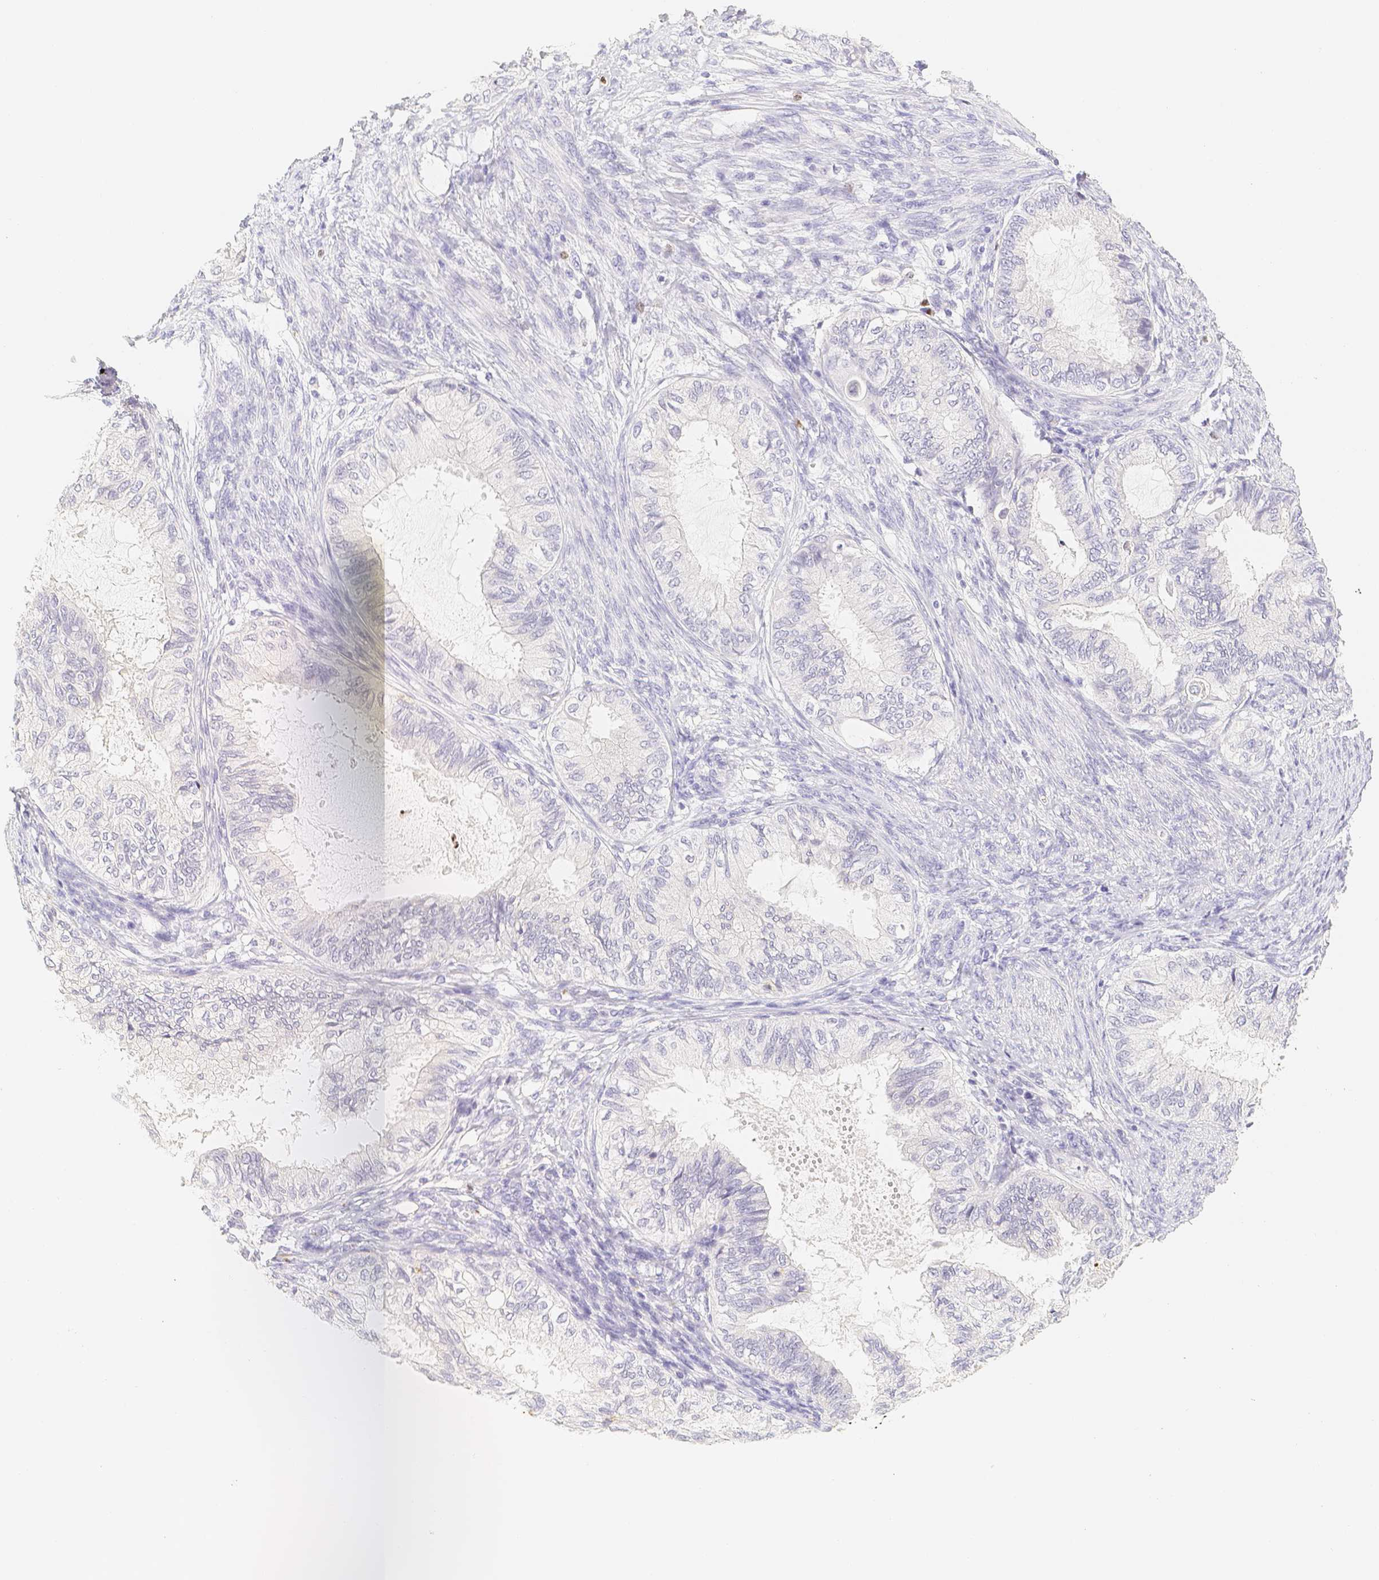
{"staining": {"intensity": "negative", "quantity": "none", "location": "none"}, "tissue": "cervical cancer", "cell_type": "Tumor cells", "image_type": "cancer", "snomed": [{"axis": "morphology", "description": "Normal tissue, NOS"}, {"axis": "morphology", "description": "Adenocarcinoma, NOS"}, {"axis": "topography", "description": "Cervix"}, {"axis": "topography", "description": "Endometrium"}], "caption": "This is an immunohistochemistry (IHC) histopathology image of human adenocarcinoma (cervical). There is no expression in tumor cells.", "gene": "PADI4", "patient": {"sex": "female", "age": 86}}